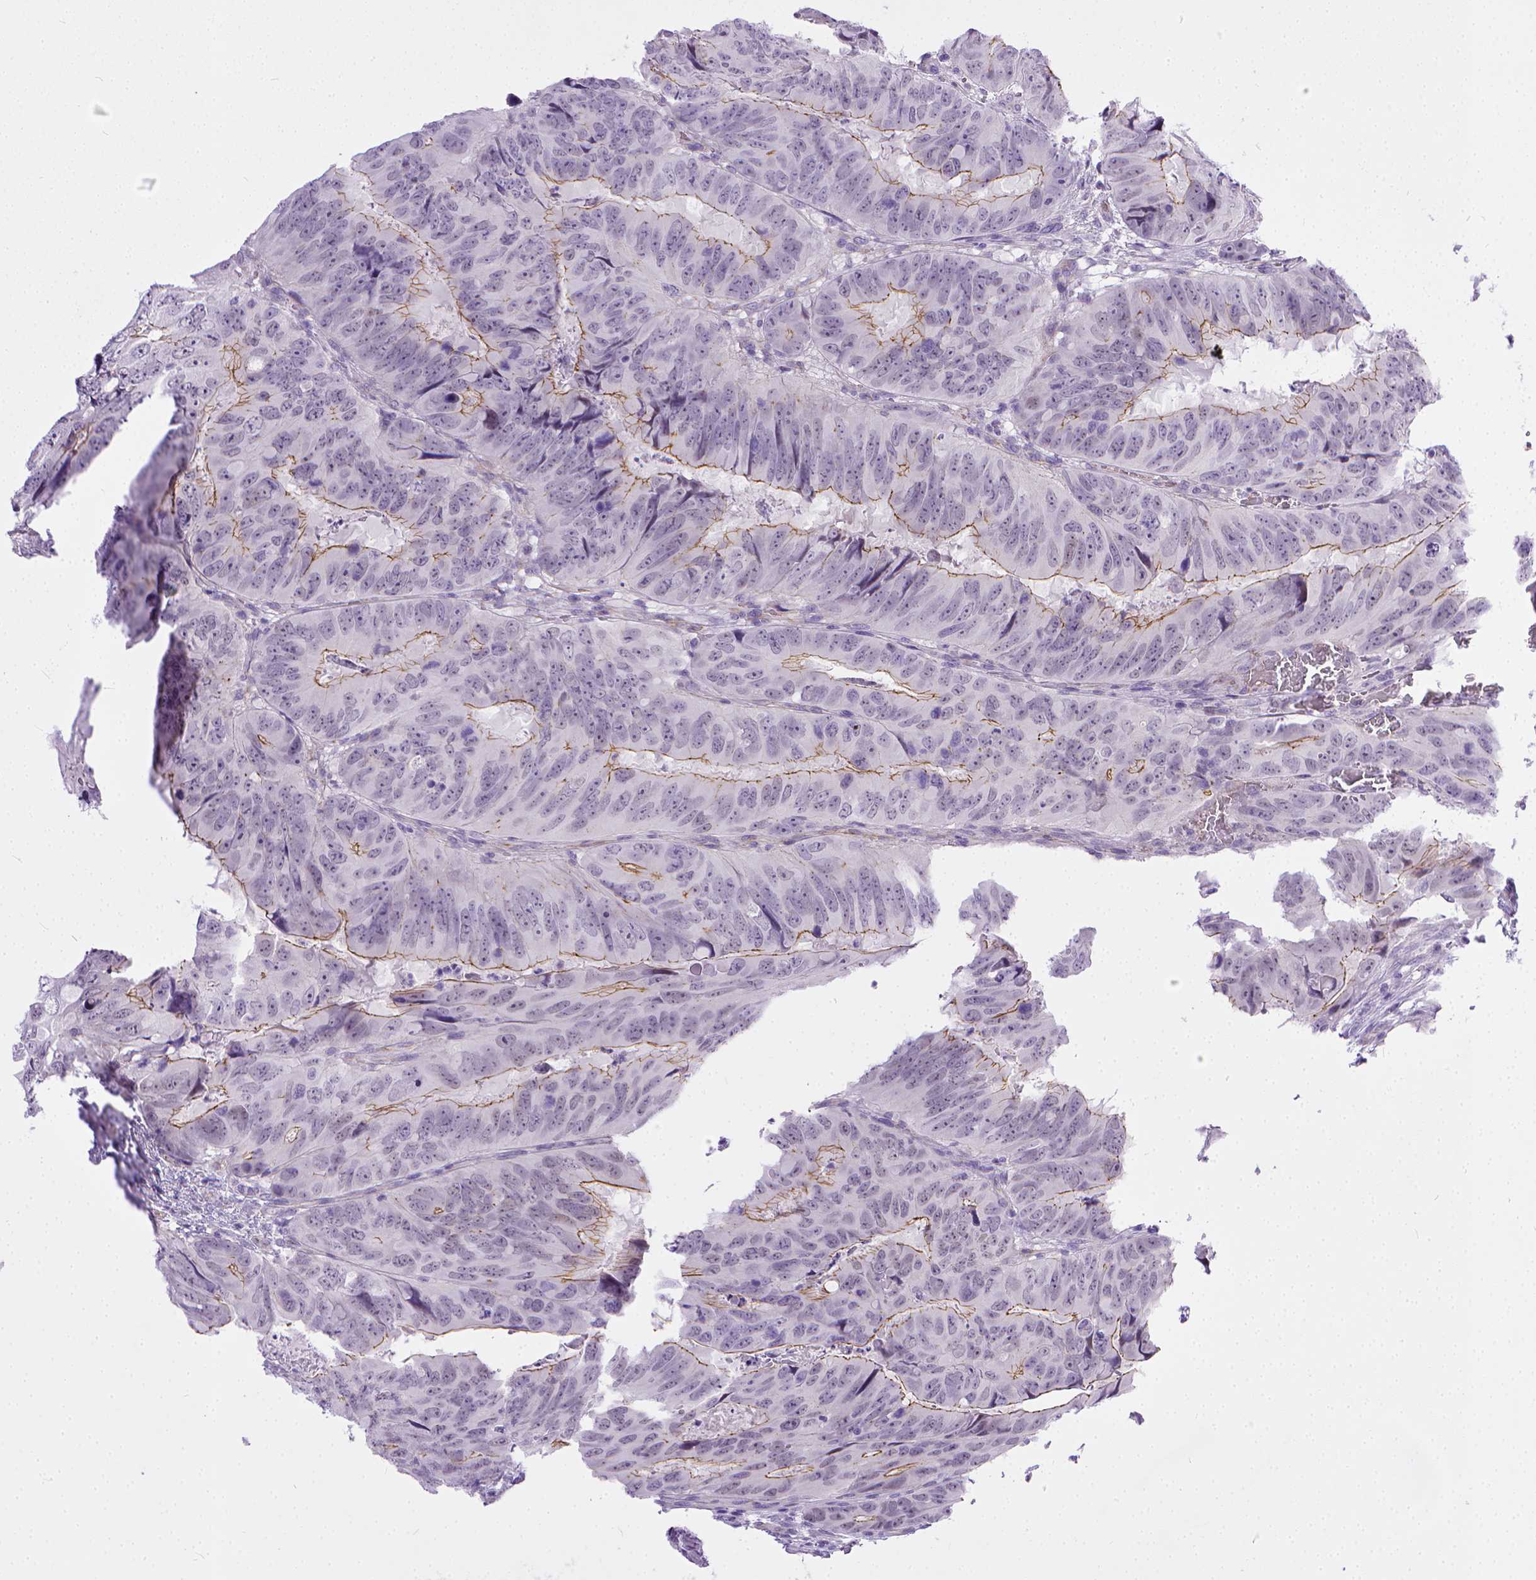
{"staining": {"intensity": "moderate", "quantity": "25%-75%", "location": "cytoplasmic/membranous"}, "tissue": "colorectal cancer", "cell_type": "Tumor cells", "image_type": "cancer", "snomed": [{"axis": "morphology", "description": "Adenocarcinoma, NOS"}, {"axis": "topography", "description": "Colon"}], "caption": "Immunohistochemistry (IHC) of colorectal adenocarcinoma displays medium levels of moderate cytoplasmic/membranous expression in about 25%-75% of tumor cells. (brown staining indicates protein expression, while blue staining denotes nuclei).", "gene": "ADGRF1", "patient": {"sex": "male", "age": 79}}